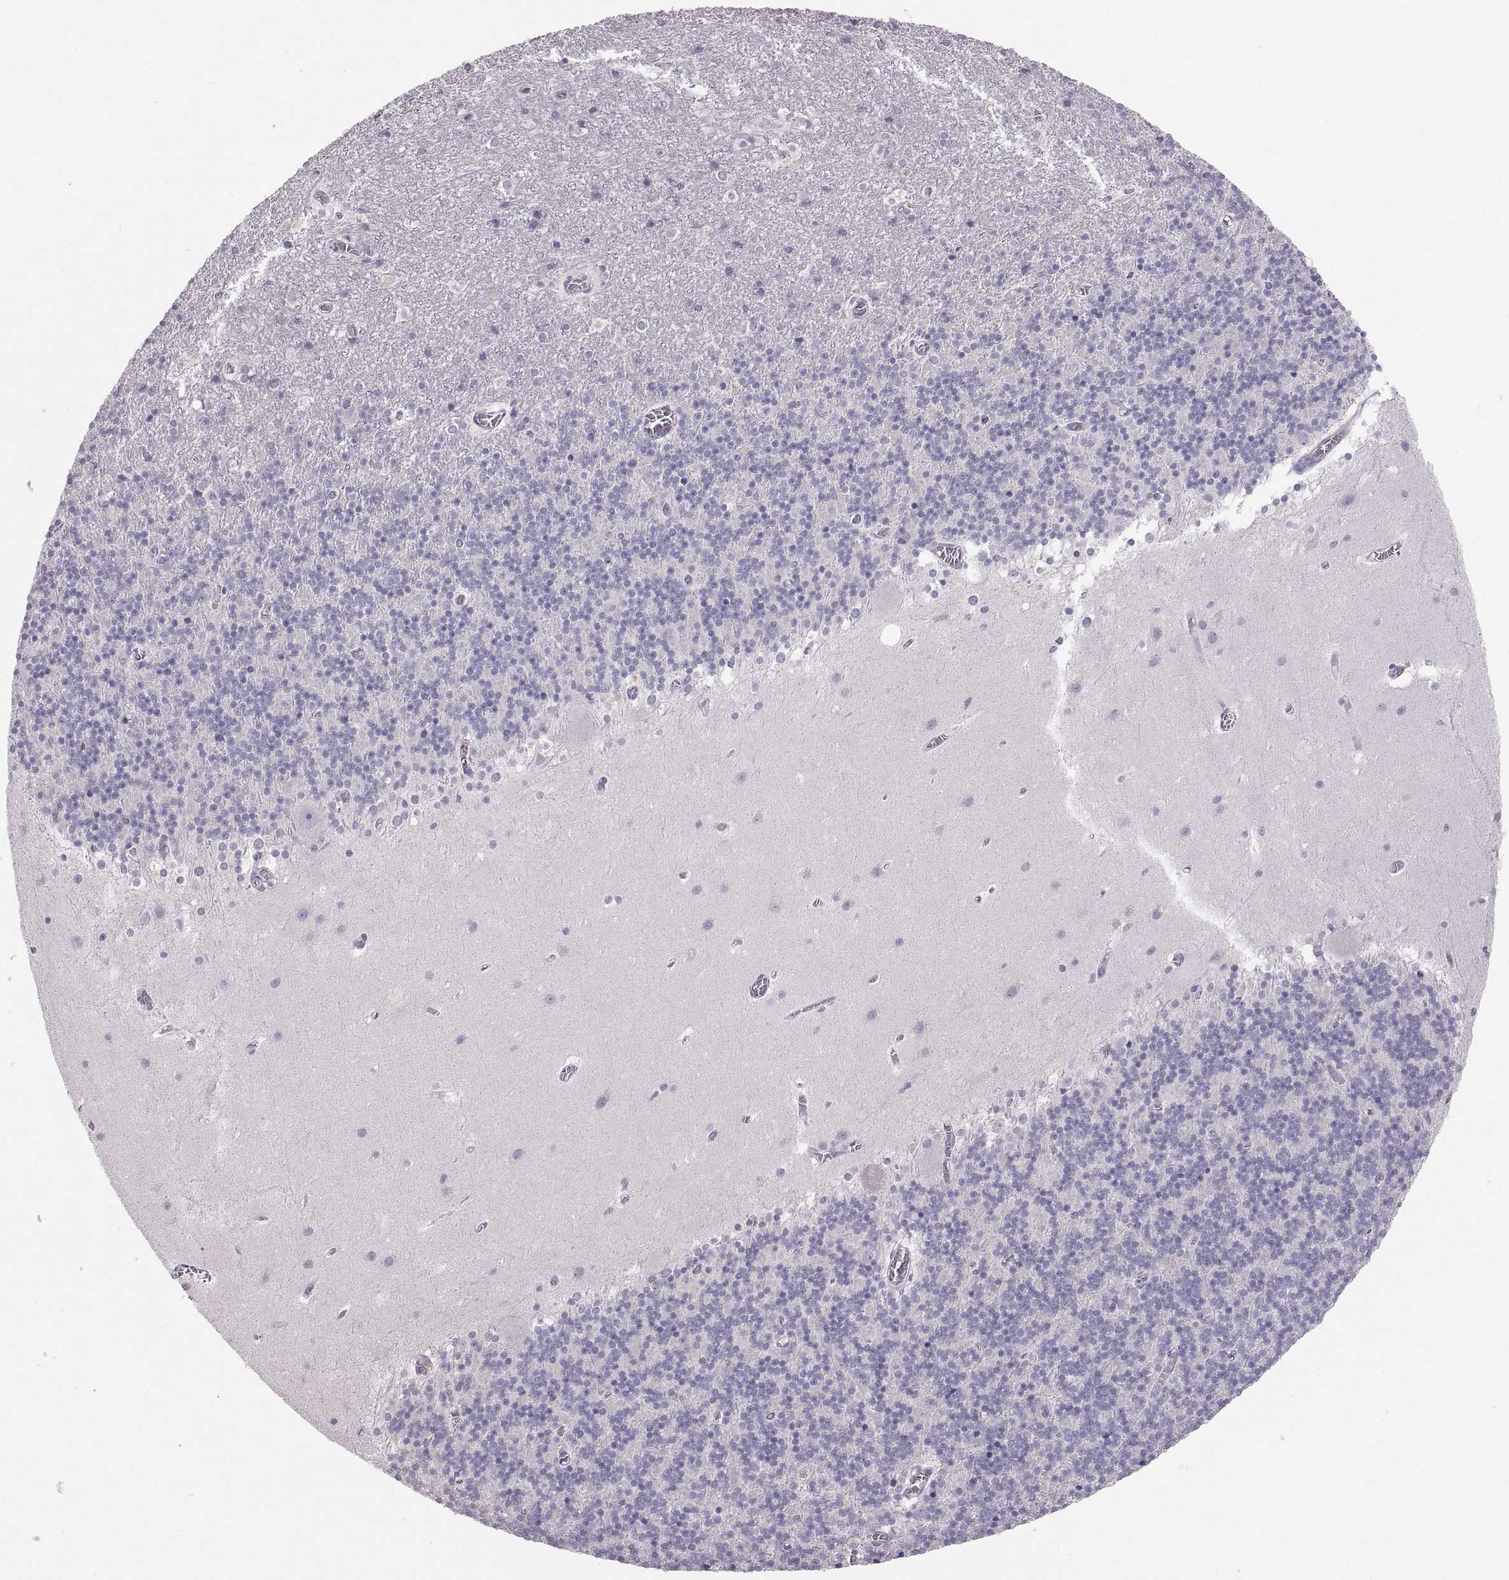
{"staining": {"intensity": "negative", "quantity": "none", "location": "none"}, "tissue": "cerebellum", "cell_type": "Cells in granular layer", "image_type": "normal", "snomed": [{"axis": "morphology", "description": "Normal tissue, NOS"}, {"axis": "topography", "description": "Cerebellum"}], "caption": "A photomicrograph of cerebellum stained for a protein shows no brown staining in cells in granular layer.", "gene": "WBP2NL", "patient": {"sex": "male", "age": 70}}